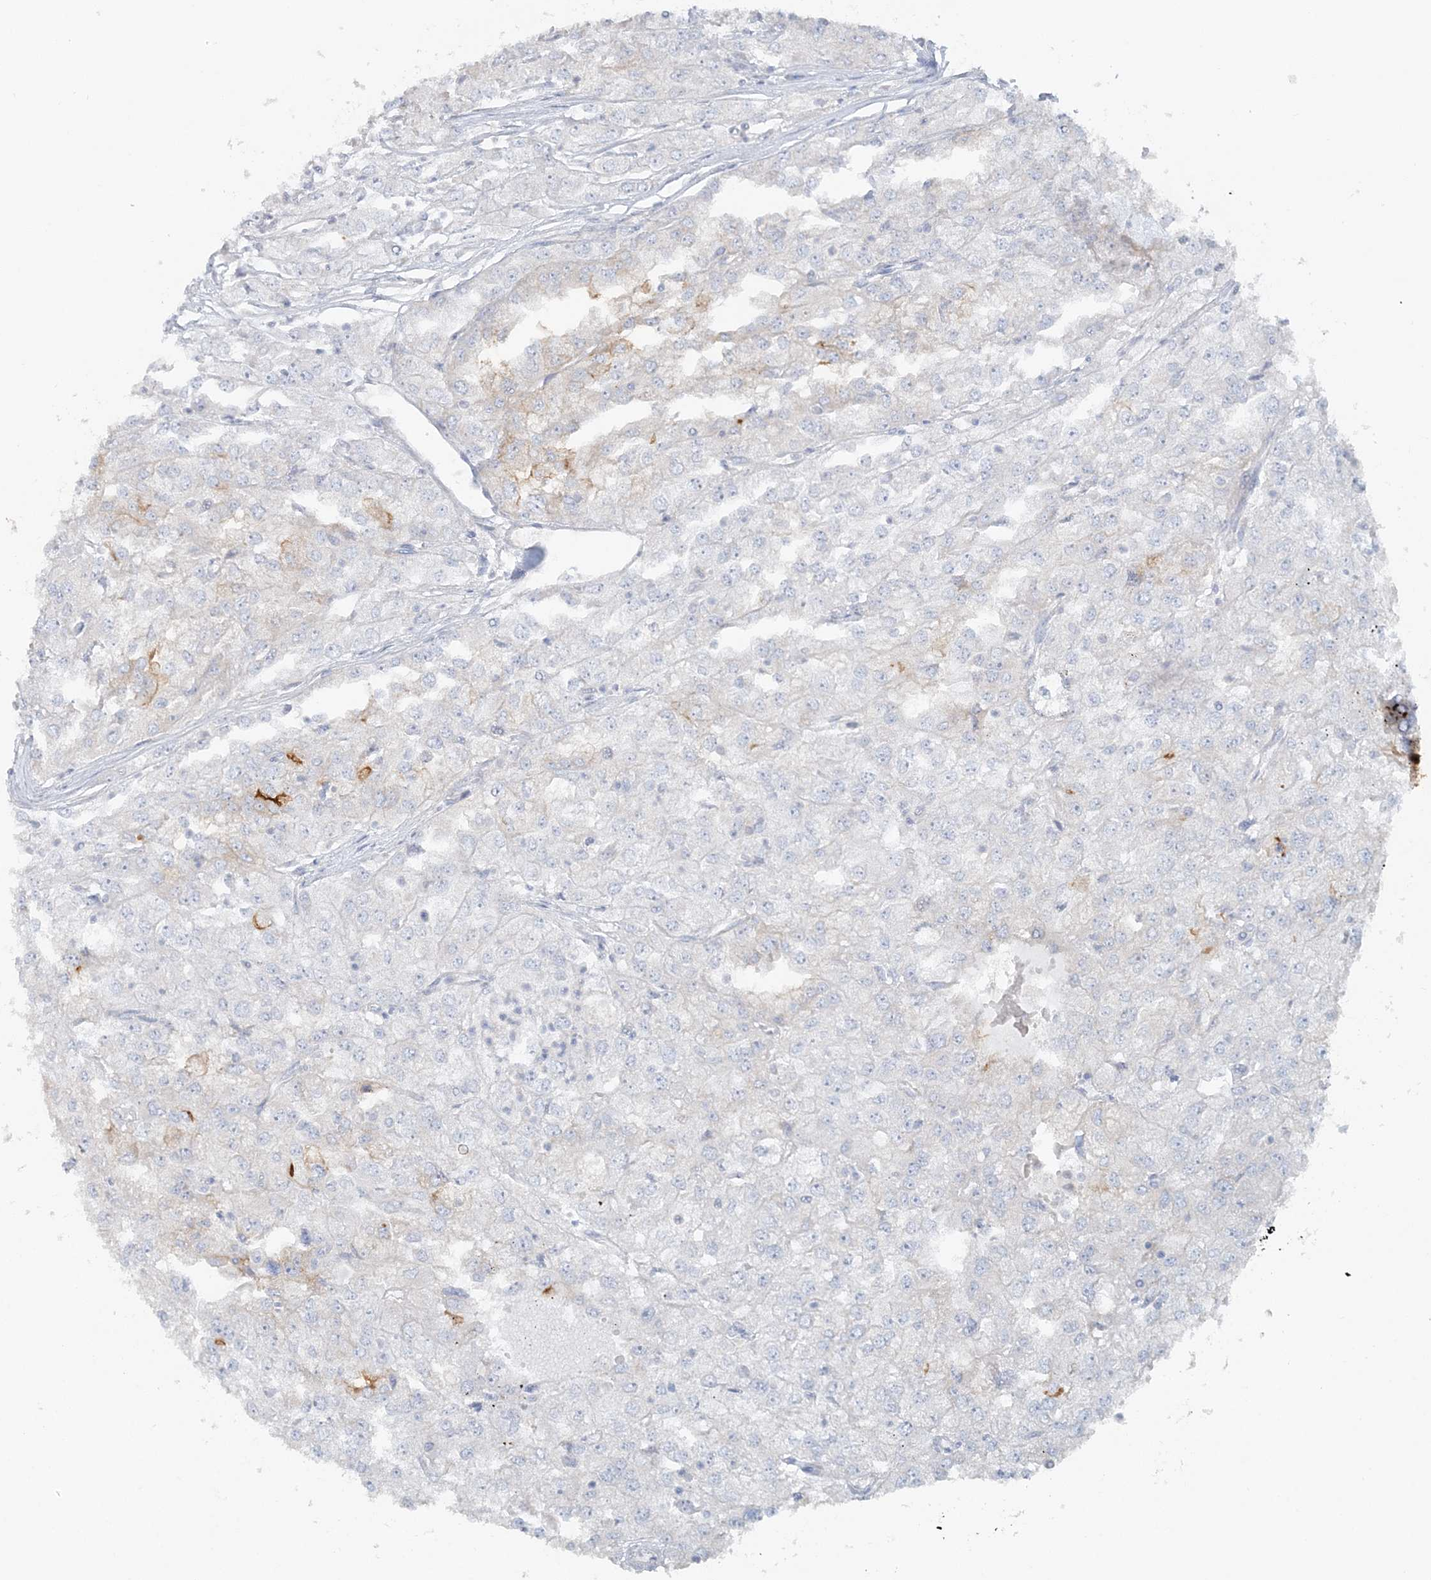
{"staining": {"intensity": "moderate", "quantity": "<25%", "location": "cytoplasmic/membranous"}, "tissue": "renal cancer", "cell_type": "Tumor cells", "image_type": "cancer", "snomed": [{"axis": "morphology", "description": "Adenocarcinoma, NOS"}, {"axis": "topography", "description": "Kidney"}], "caption": "A brown stain labels moderate cytoplasmic/membranous expression of a protein in human renal cancer tumor cells.", "gene": "TBC1D5", "patient": {"sex": "female", "age": 54}}